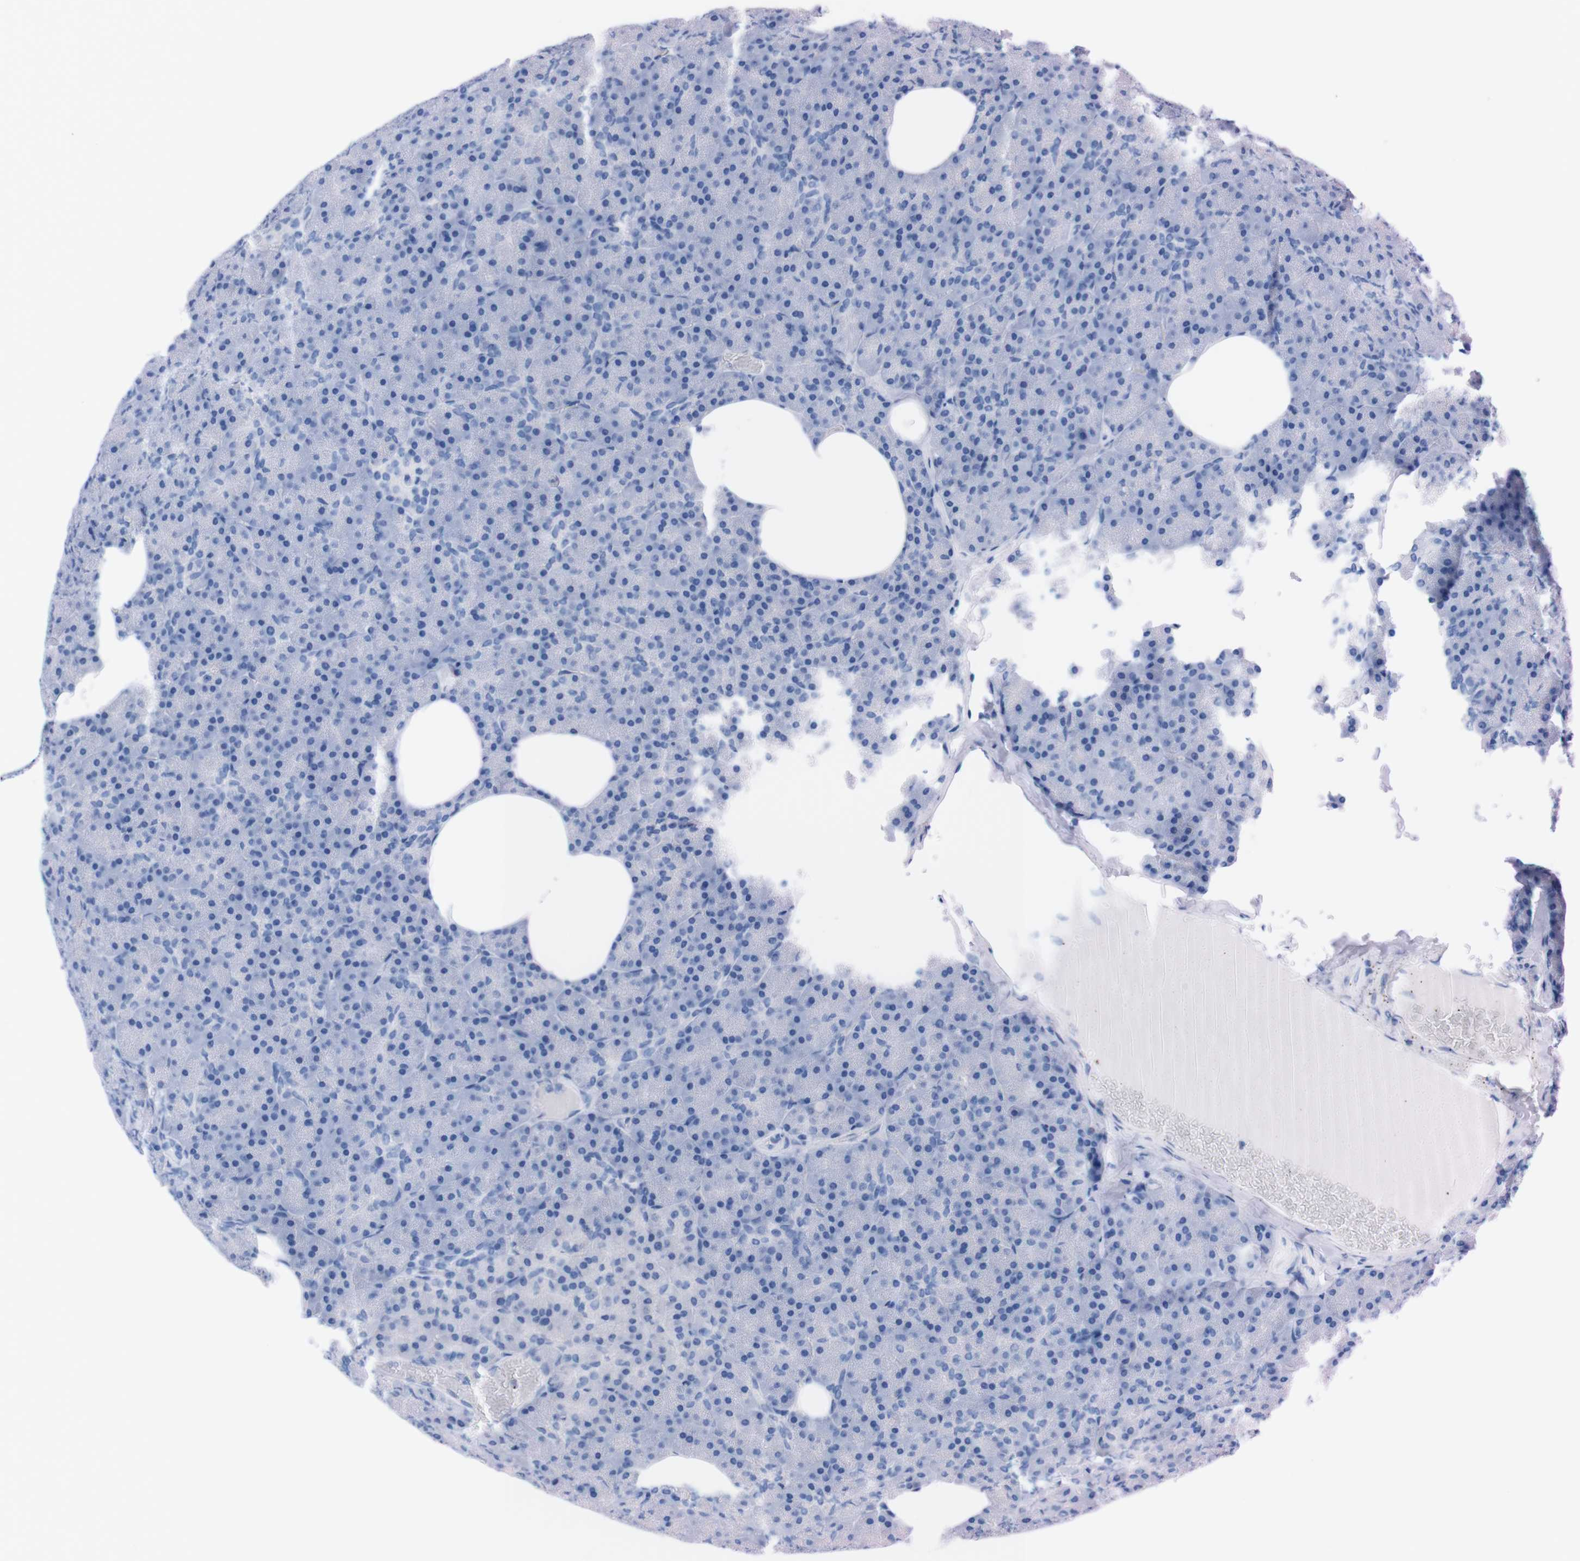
{"staining": {"intensity": "negative", "quantity": "none", "location": "none"}, "tissue": "pancreas", "cell_type": "Exocrine glandular cells", "image_type": "normal", "snomed": [{"axis": "morphology", "description": "Normal tissue, NOS"}, {"axis": "topography", "description": "Pancreas"}], "caption": "An immunohistochemistry (IHC) micrograph of benign pancreas is shown. There is no staining in exocrine glandular cells of pancreas.", "gene": "TMEM243", "patient": {"sex": "female", "age": 35}}